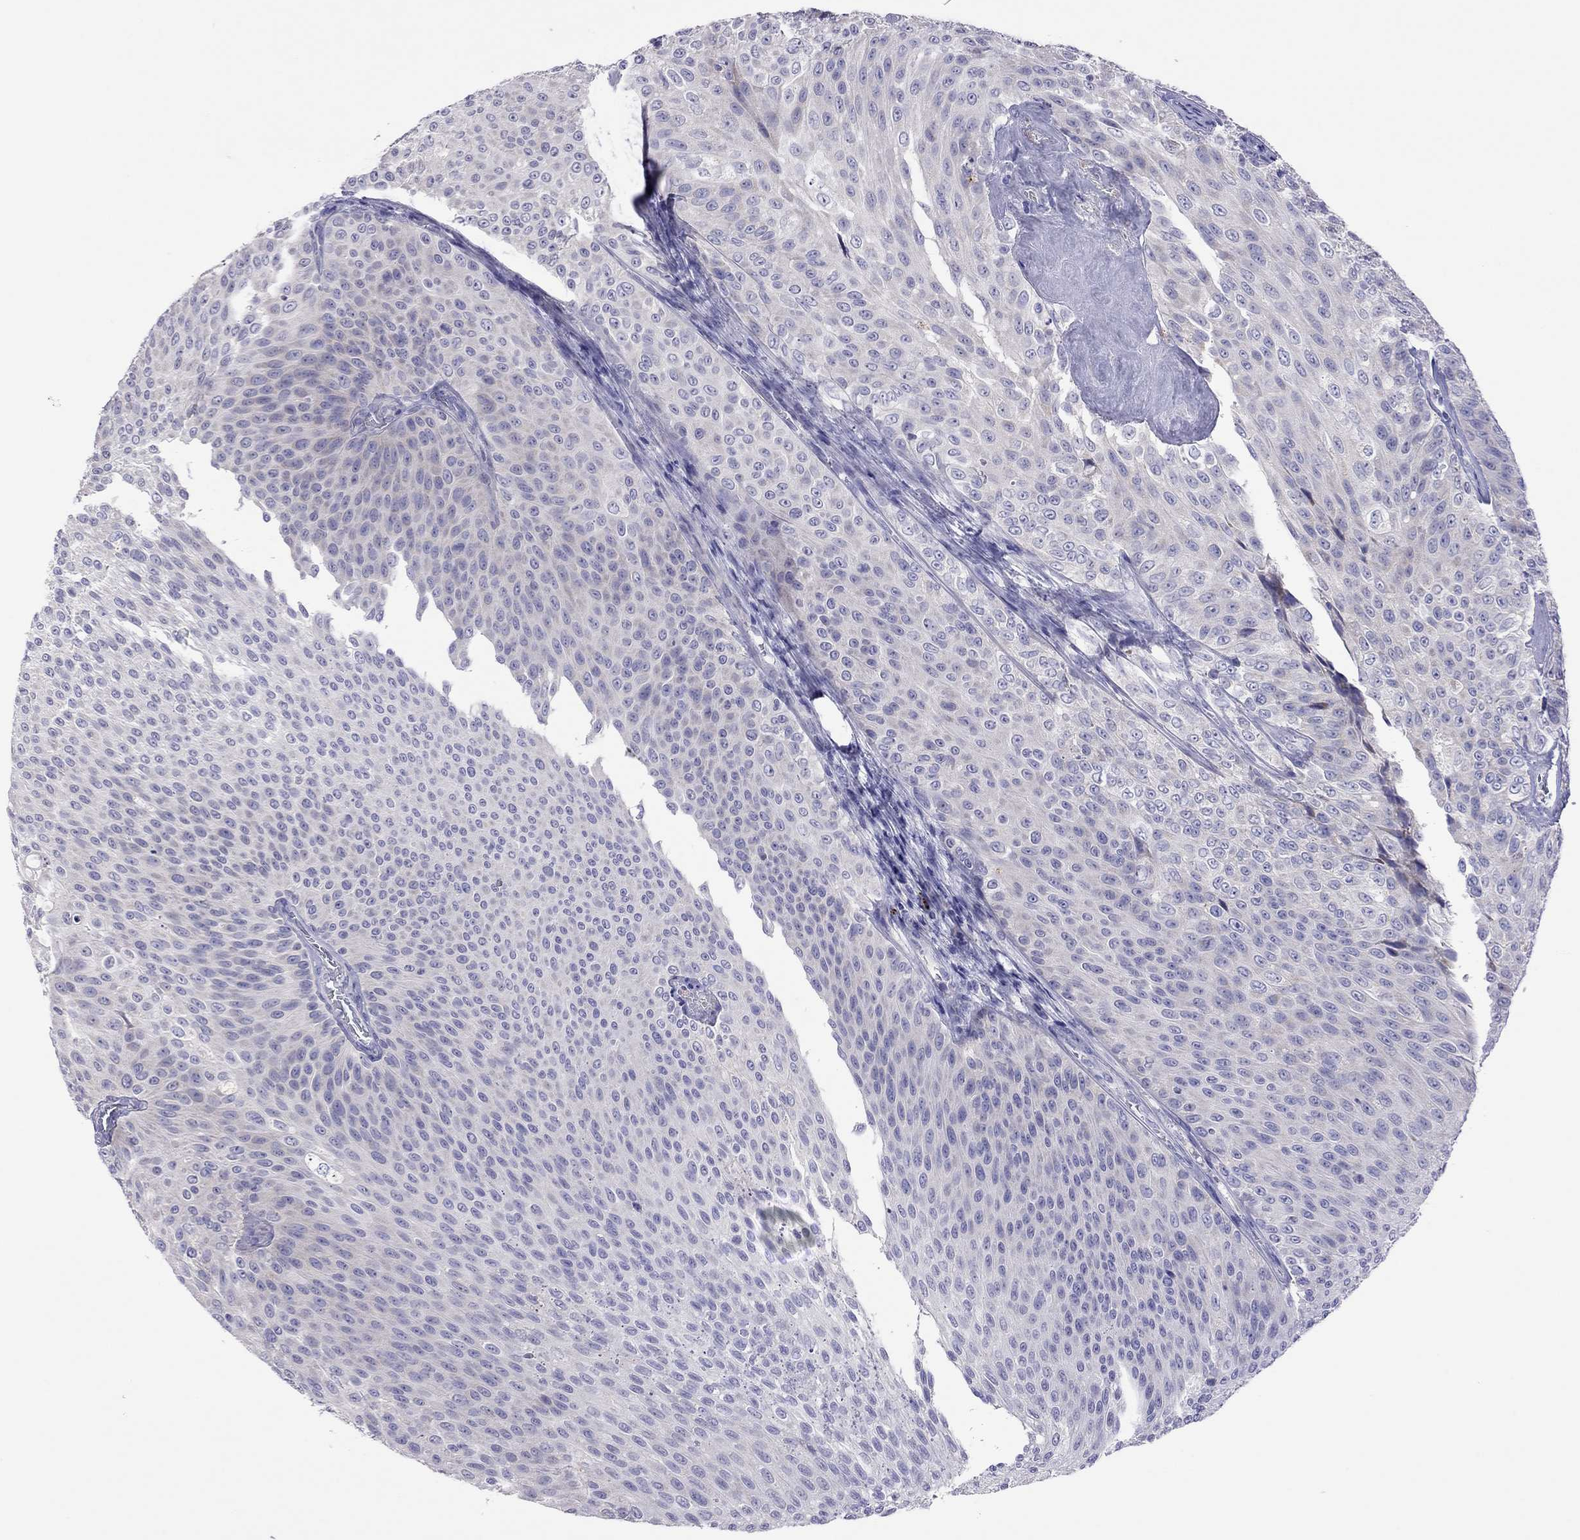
{"staining": {"intensity": "negative", "quantity": "none", "location": "none"}, "tissue": "urothelial cancer", "cell_type": "Tumor cells", "image_type": "cancer", "snomed": [{"axis": "morphology", "description": "Urothelial carcinoma, Low grade"}, {"axis": "topography", "description": "Ureter, NOS"}, {"axis": "topography", "description": "Urinary bladder"}], "caption": "The immunohistochemistry (IHC) micrograph has no significant positivity in tumor cells of urothelial cancer tissue.", "gene": "COL9A1", "patient": {"sex": "male", "age": 78}}